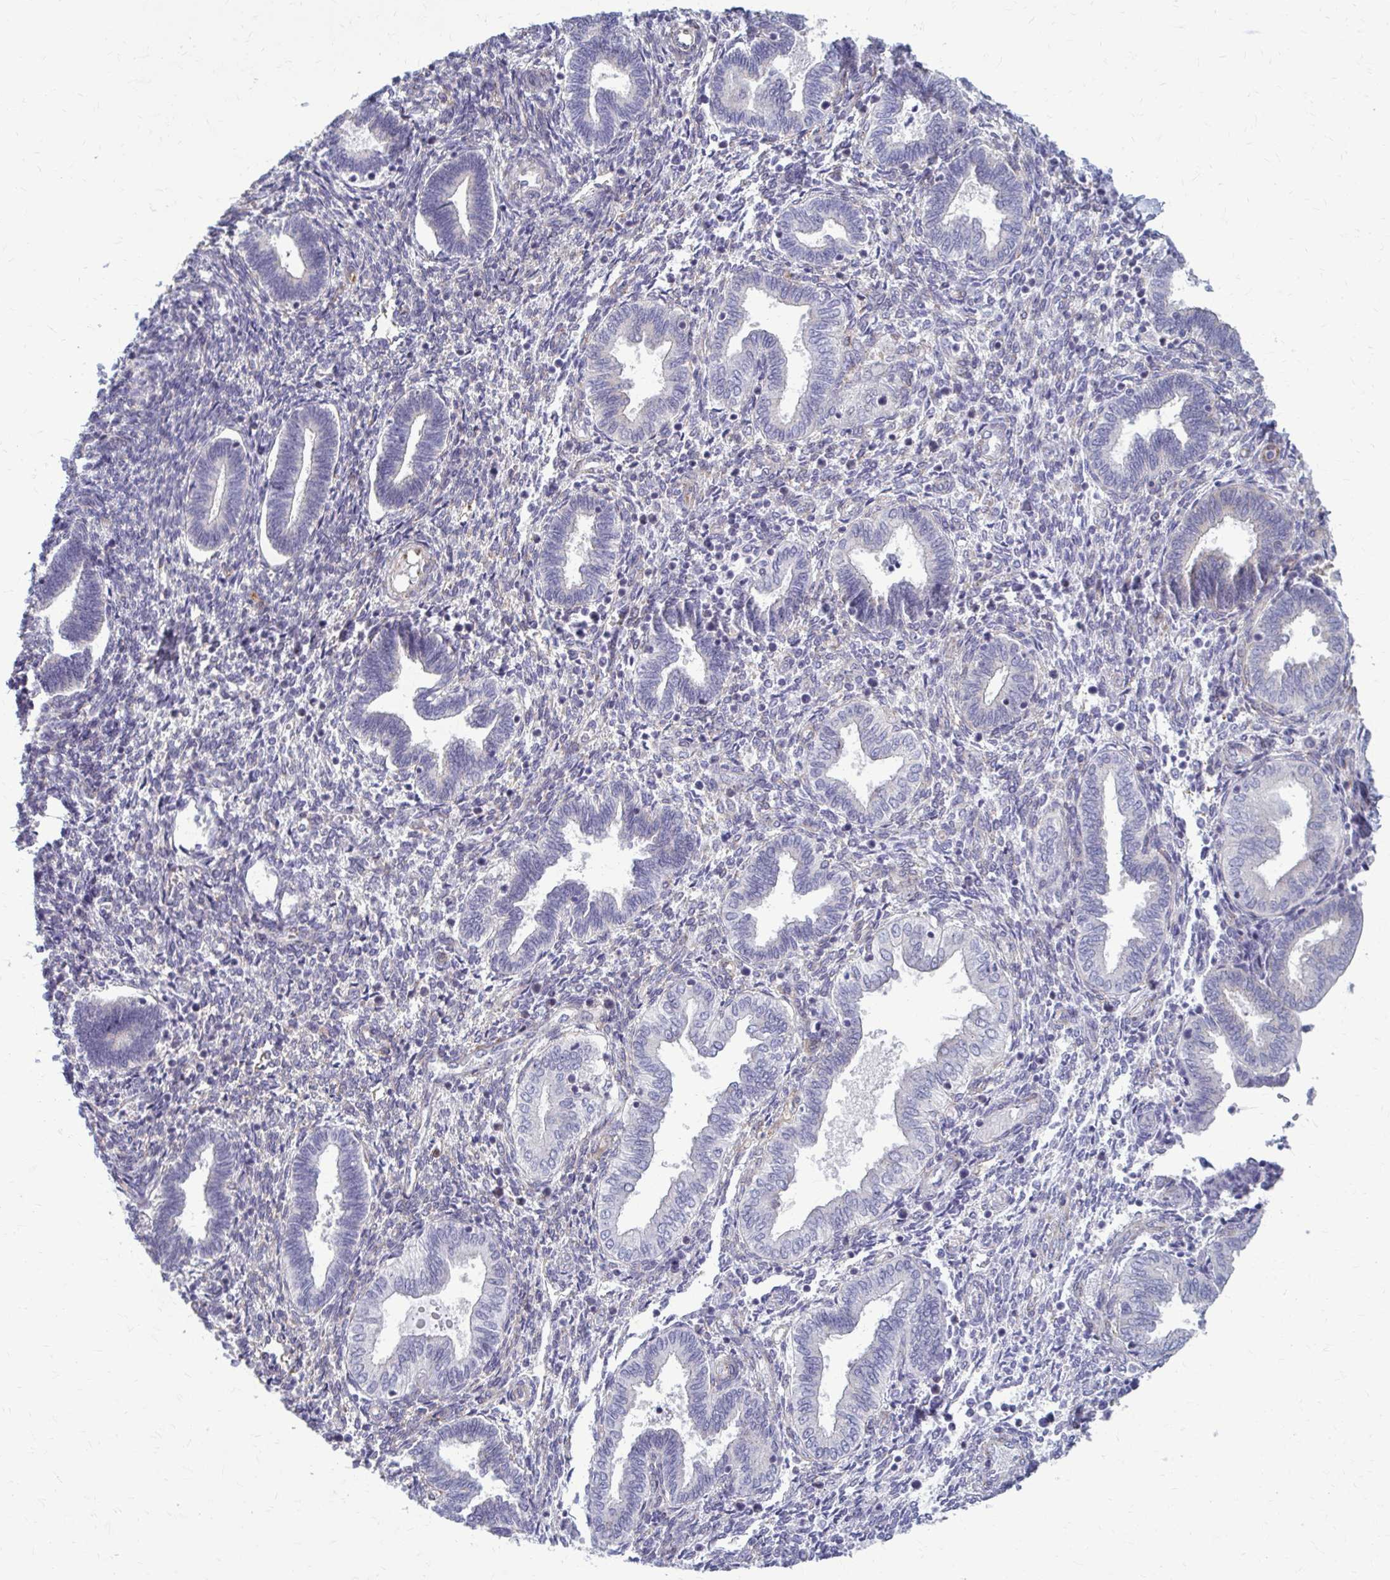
{"staining": {"intensity": "negative", "quantity": "none", "location": "none"}, "tissue": "endometrium", "cell_type": "Cells in endometrial stroma", "image_type": "normal", "snomed": [{"axis": "morphology", "description": "Normal tissue, NOS"}, {"axis": "topography", "description": "Endometrium"}], "caption": "Protein analysis of normal endometrium reveals no significant staining in cells in endometrial stroma. (DAB immunohistochemistry, high magnification).", "gene": "DEPP1", "patient": {"sex": "female", "age": 42}}